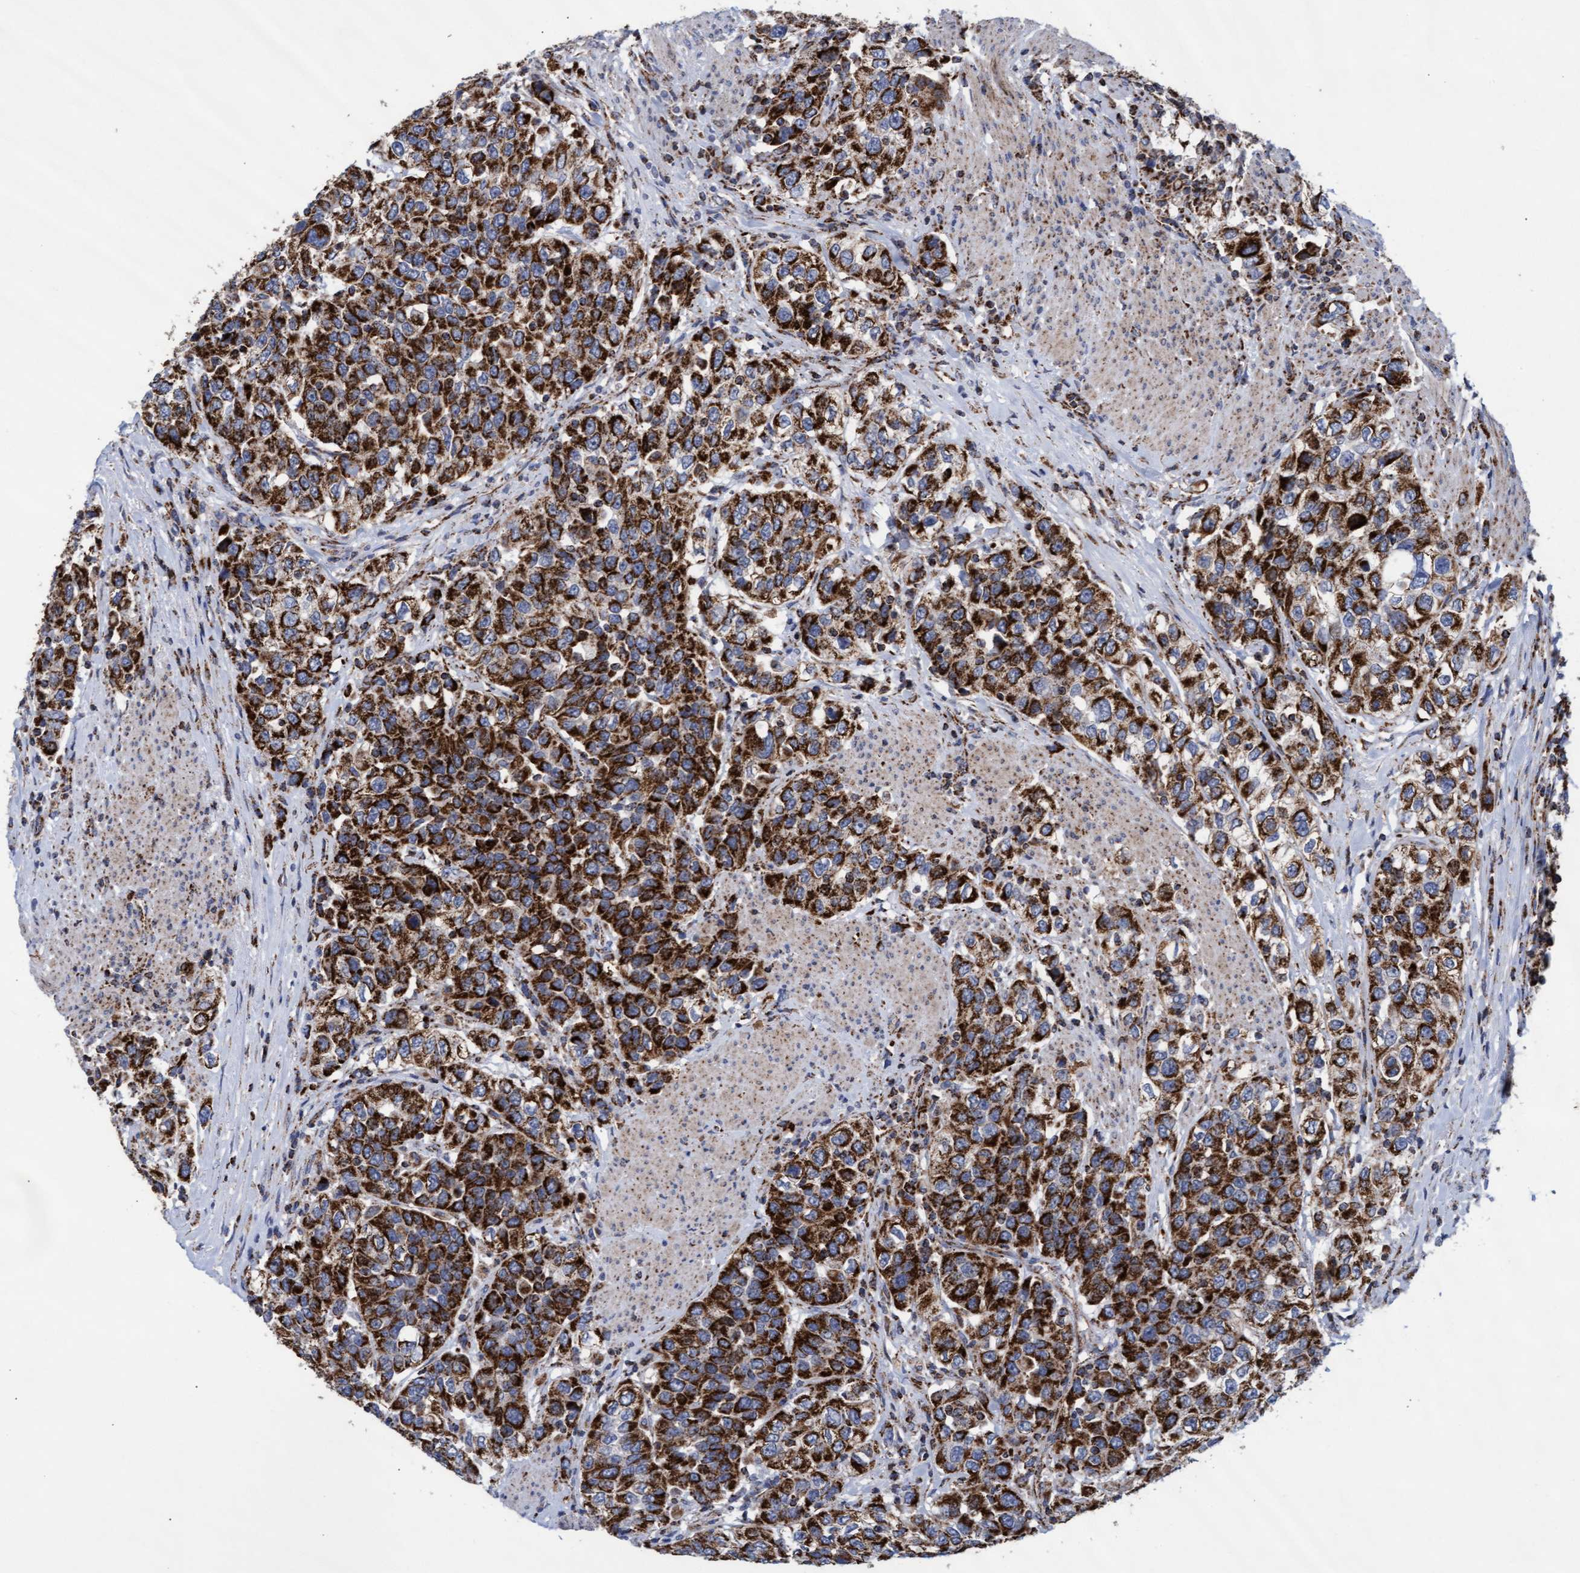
{"staining": {"intensity": "strong", "quantity": ">75%", "location": "cytoplasmic/membranous"}, "tissue": "urothelial cancer", "cell_type": "Tumor cells", "image_type": "cancer", "snomed": [{"axis": "morphology", "description": "Urothelial carcinoma, High grade"}, {"axis": "topography", "description": "Urinary bladder"}], "caption": "Human urothelial cancer stained for a protein (brown) exhibits strong cytoplasmic/membranous positive positivity in approximately >75% of tumor cells.", "gene": "MRPL38", "patient": {"sex": "female", "age": 80}}